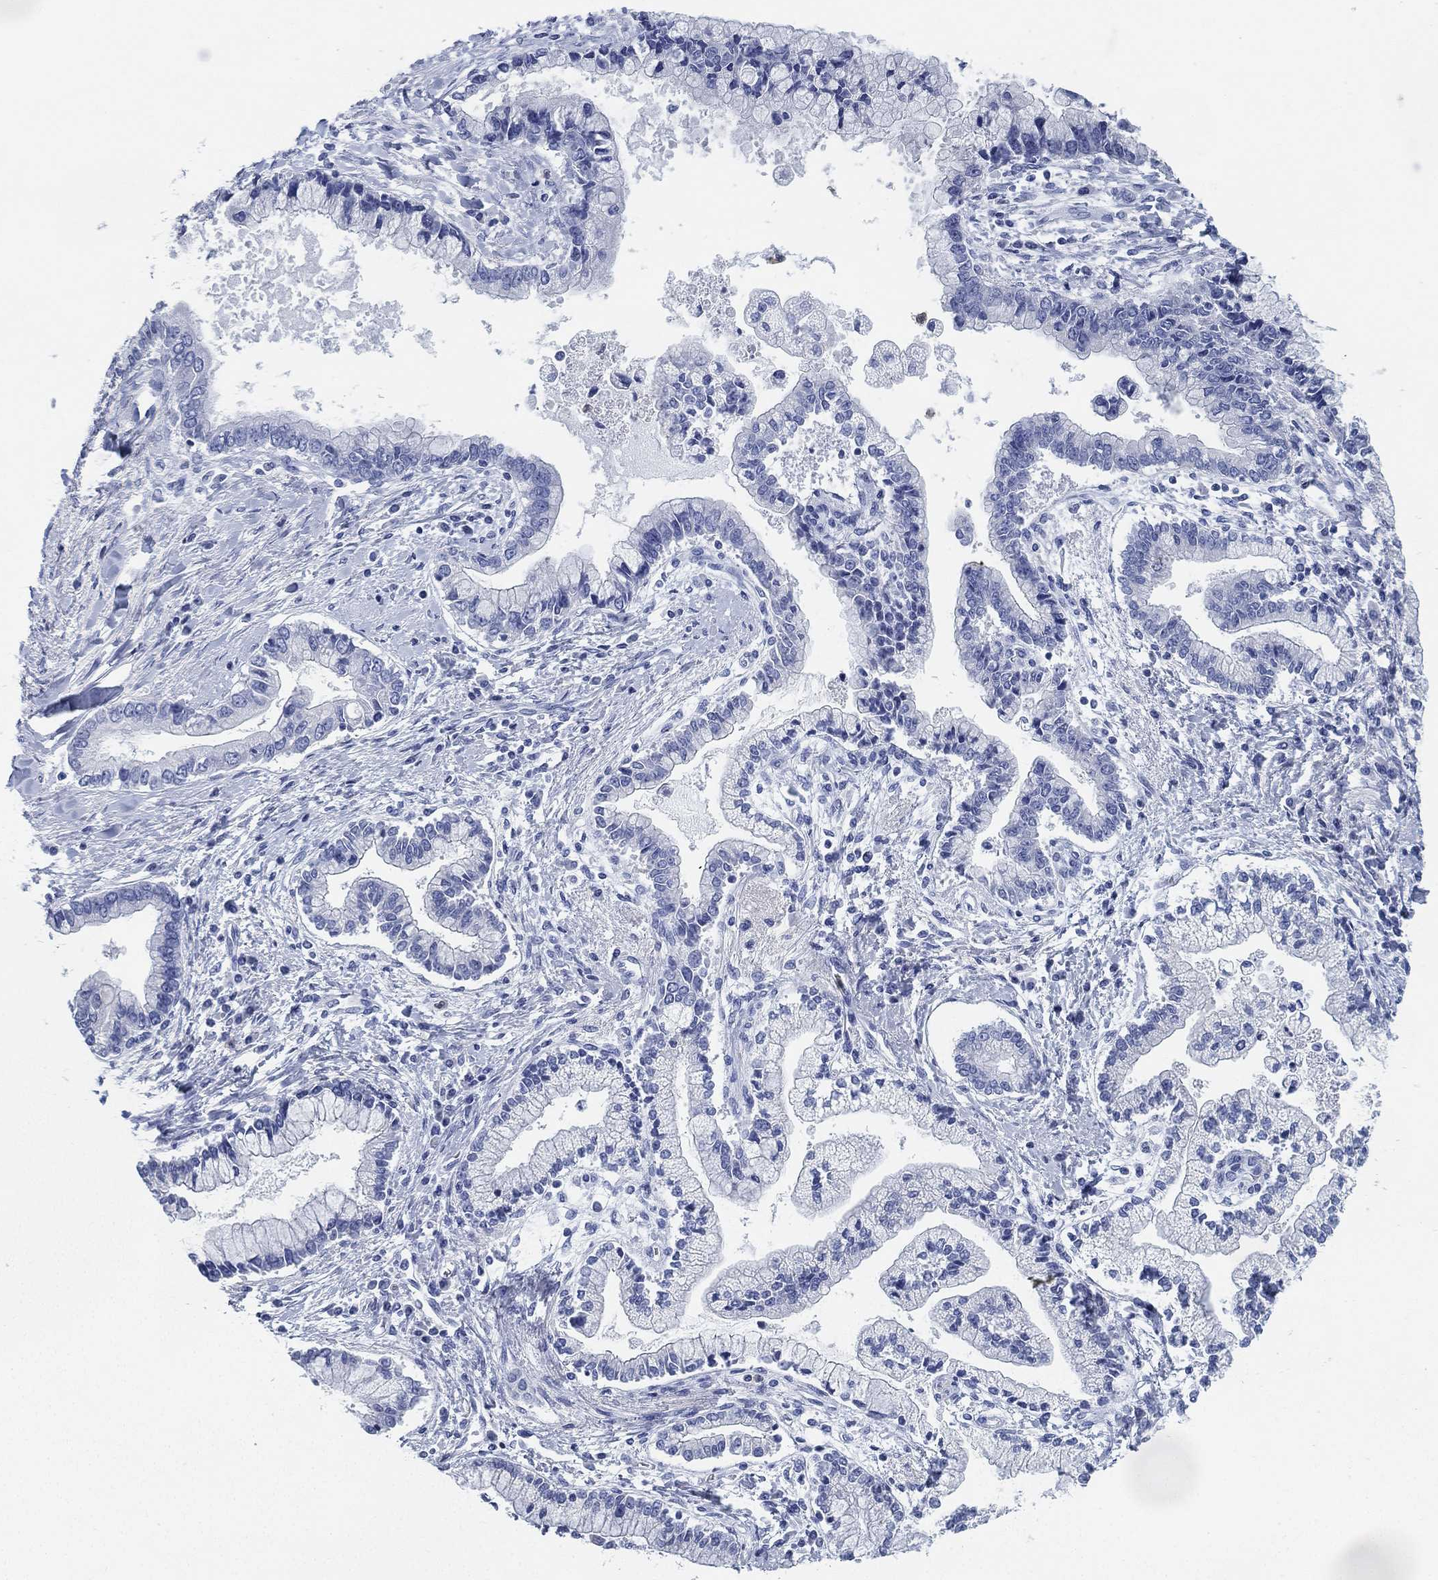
{"staining": {"intensity": "negative", "quantity": "none", "location": "none"}, "tissue": "liver cancer", "cell_type": "Tumor cells", "image_type": "cancer", "snomed": [{"axis": "morphology", "description": "Cholangiocarcinoma"}, {"axis": "topography", "description": "Liver"}], "caption": "Immunohistochemical staining of human liver cholangiocarcinoma shows no significant positivity in tumor cells.", "gene": "DEFB121", "patient": {"sex": "male", "age": 50}}